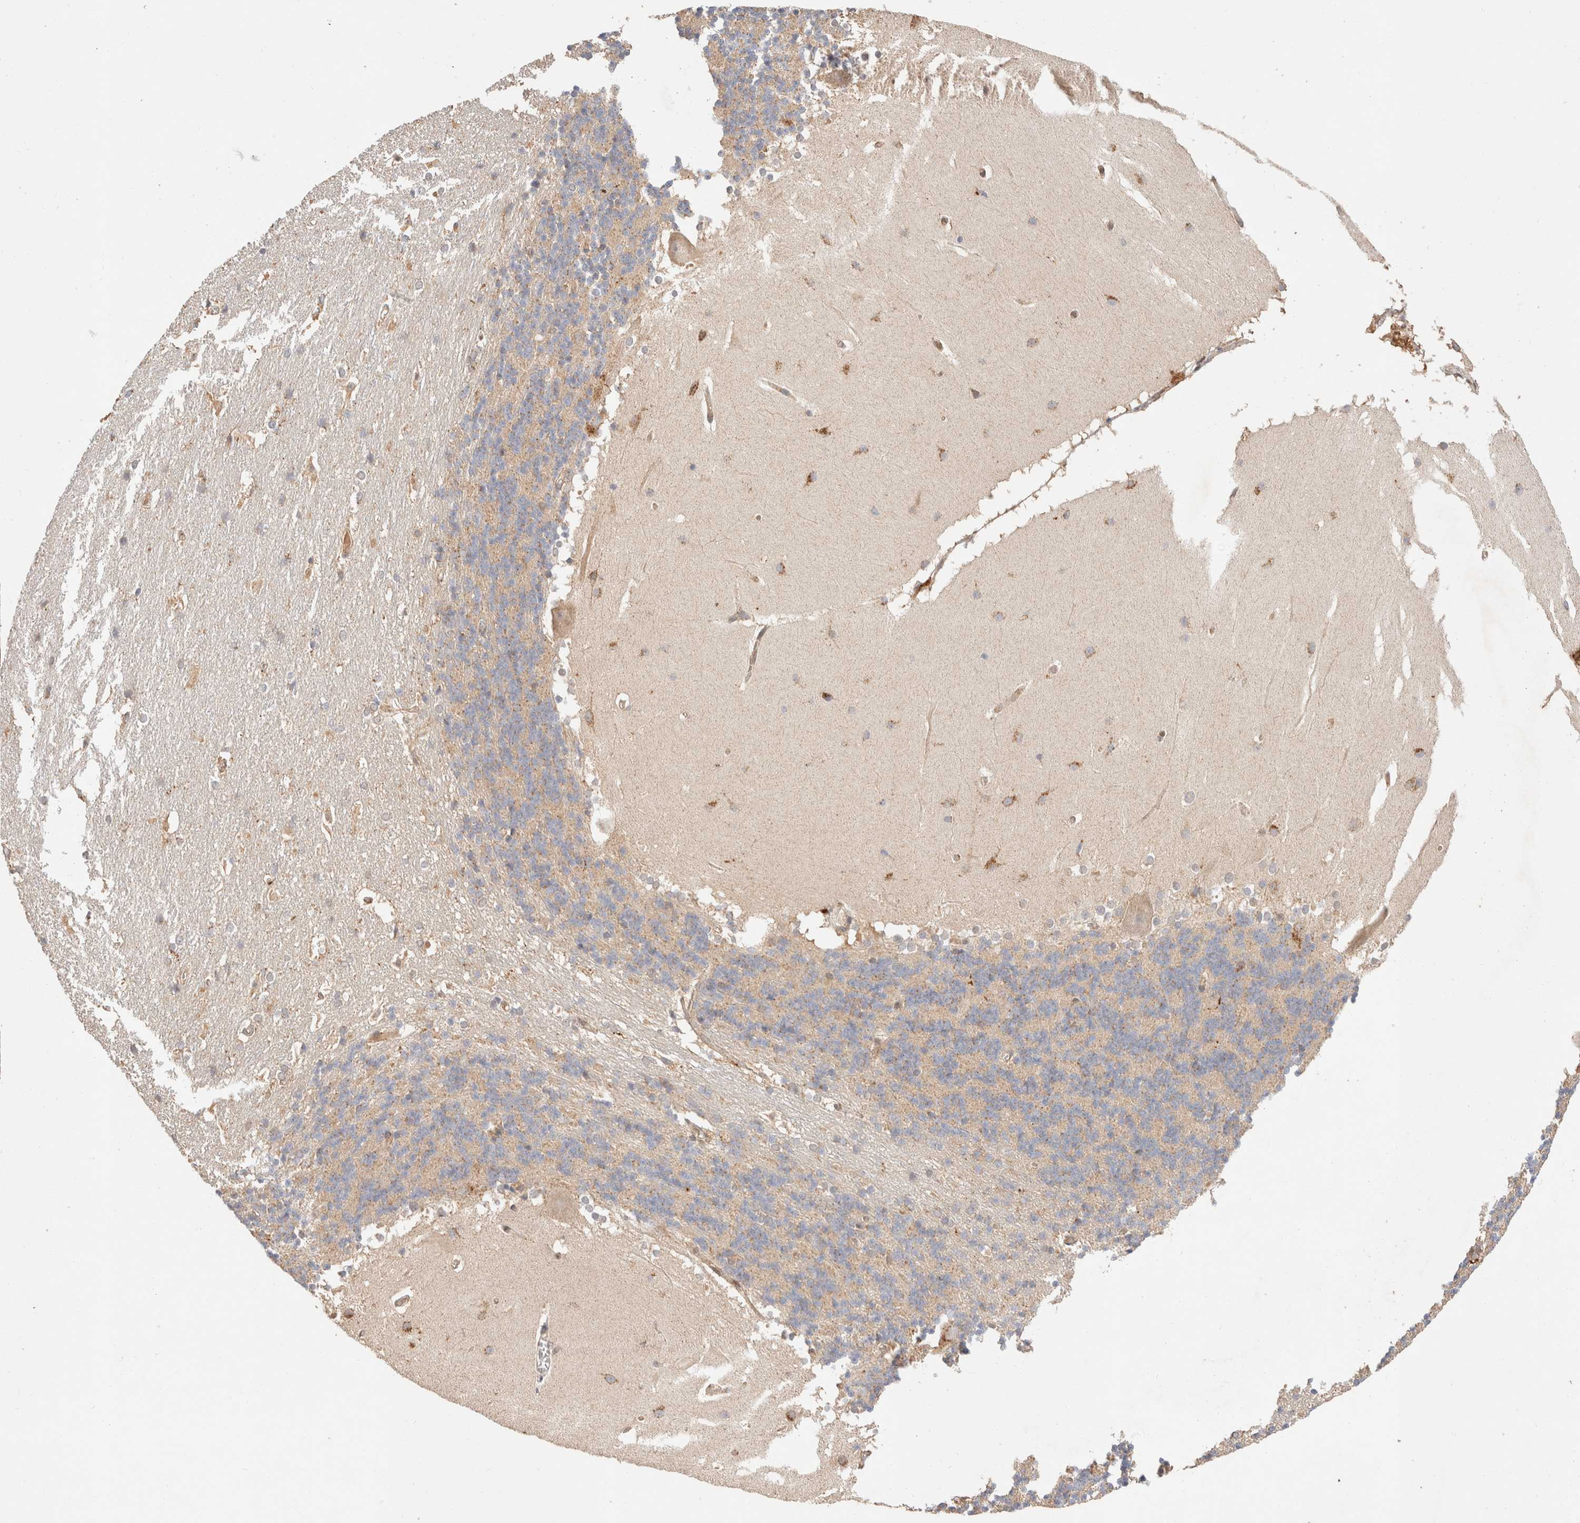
{"staining": {"intensity": "weak", "quantity": "25%-75%", "location": "cytoplasmic/membranous"}, "tissue": "cerebellum", "cell_type": "Cells in granular layer", "image_type": "normal", "snomed": [{"axis": "morphology", "description": "Normal tissue, NOS"}, {"axis": "topography", "description": "Cerebellum"}], "caption": "Cells in granular layer display low levels of weak cytoplasmic/membranous expression in about 25%-75% of cells in benign human cerebellum. The protein of interest is stained brown, and the nuclei are stained in blue (DAB IHC with brightfield microscopy, high magnification).", "gene": "RABEPK", "patient": {"sex": "female", "age": 19}}